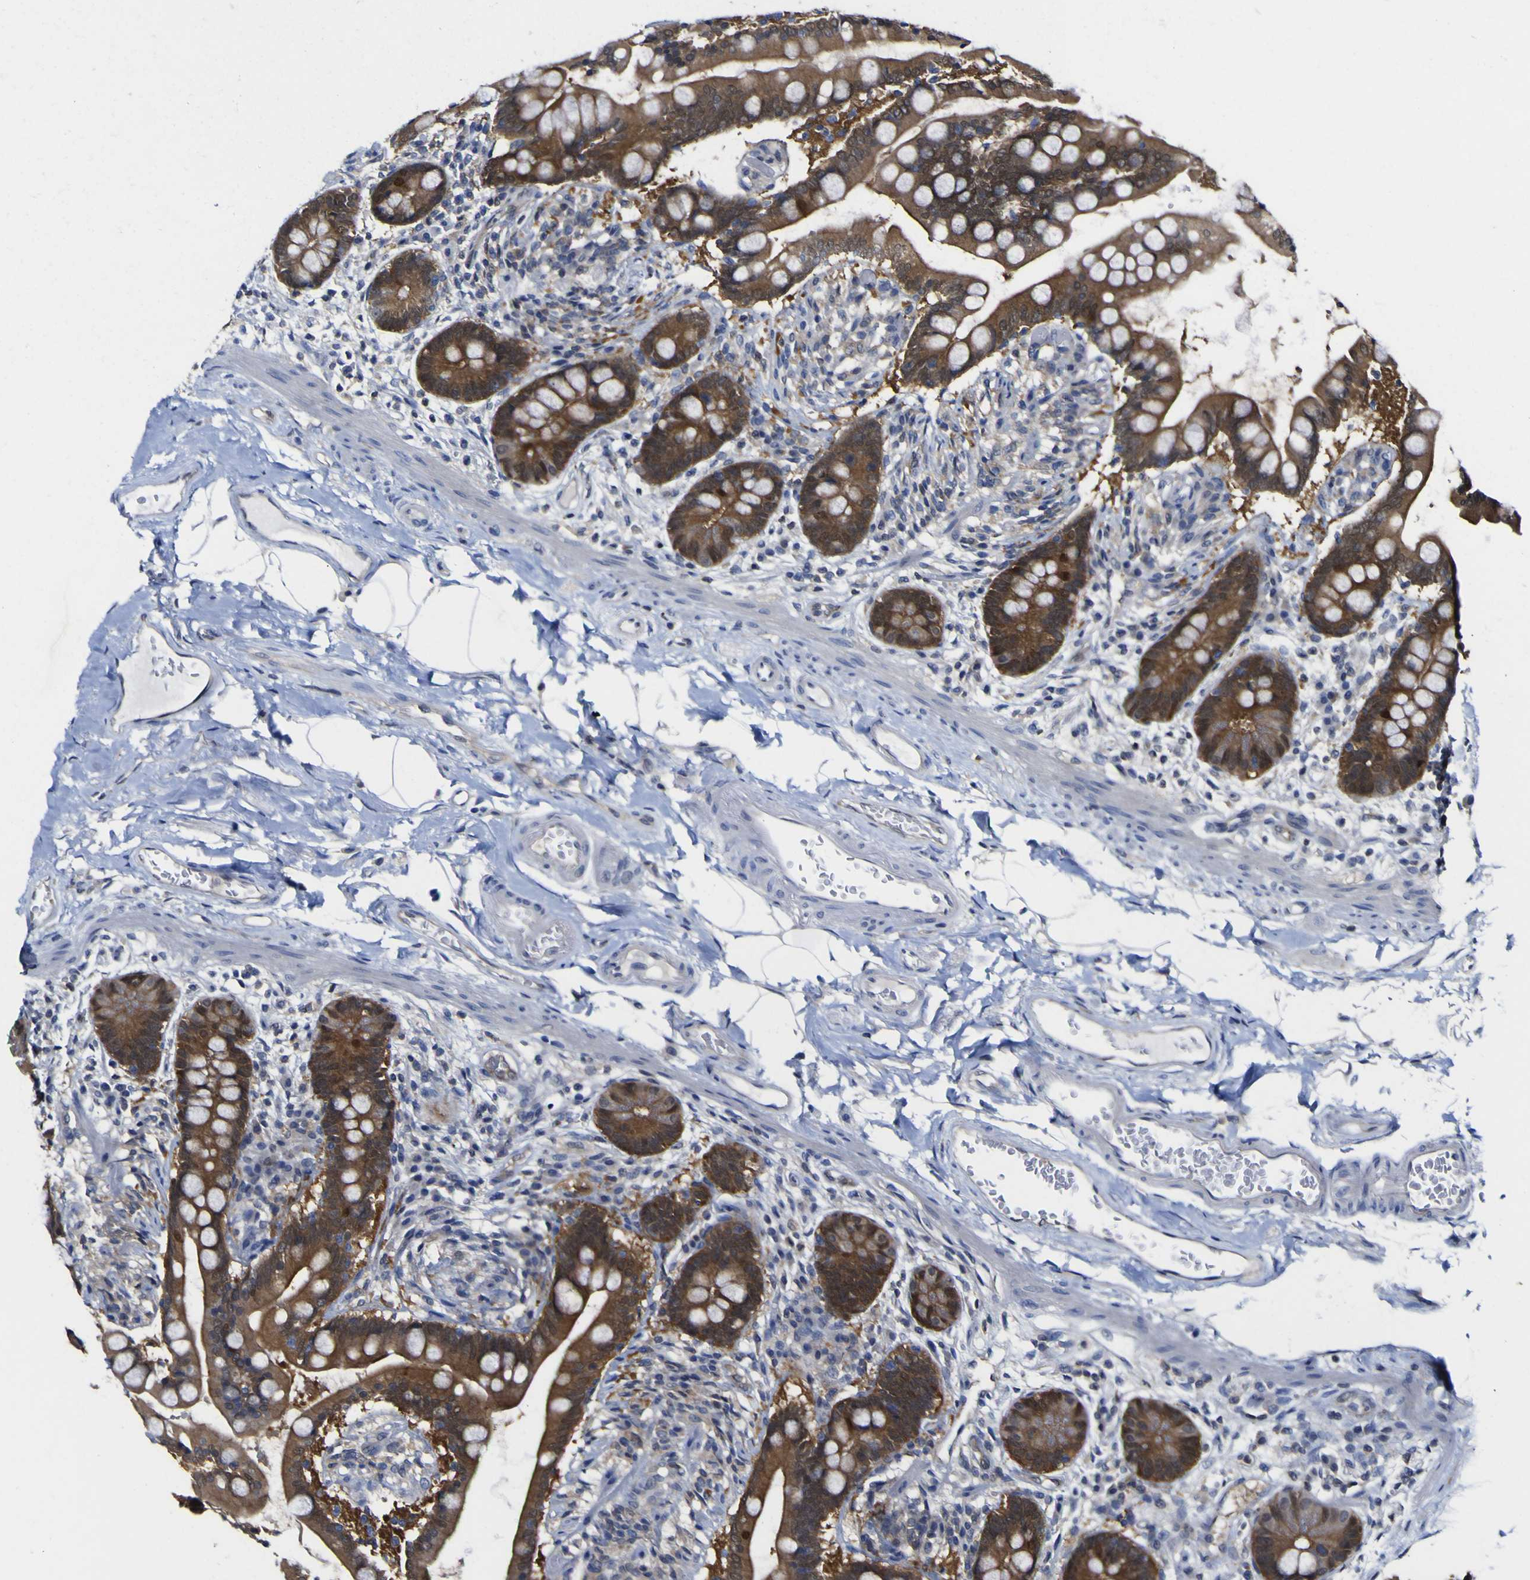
{"staining": {"intensity": "negative", "quantity": "none", "location": "none"}, "tissue": "colon", "cell_type": "Endothelial cells", "image_type": "normal", "snomed": [{"axis": "morphology", "description": "Normal tissue, NOS"}, {"axis": "topography", "description": "Colon"}], "caption": "IHC photomicrograph of unremarkable colon stained for a protein (brown), which reveals no staining in endothelial cells. Brightfield microscopy of immunohistochemistry (IHC) stained with DAB (brown) and hematoxylin (blue), captured at high magnification.", "gene": "CASP6", "patient": {"sex": "male", "age": 73}}